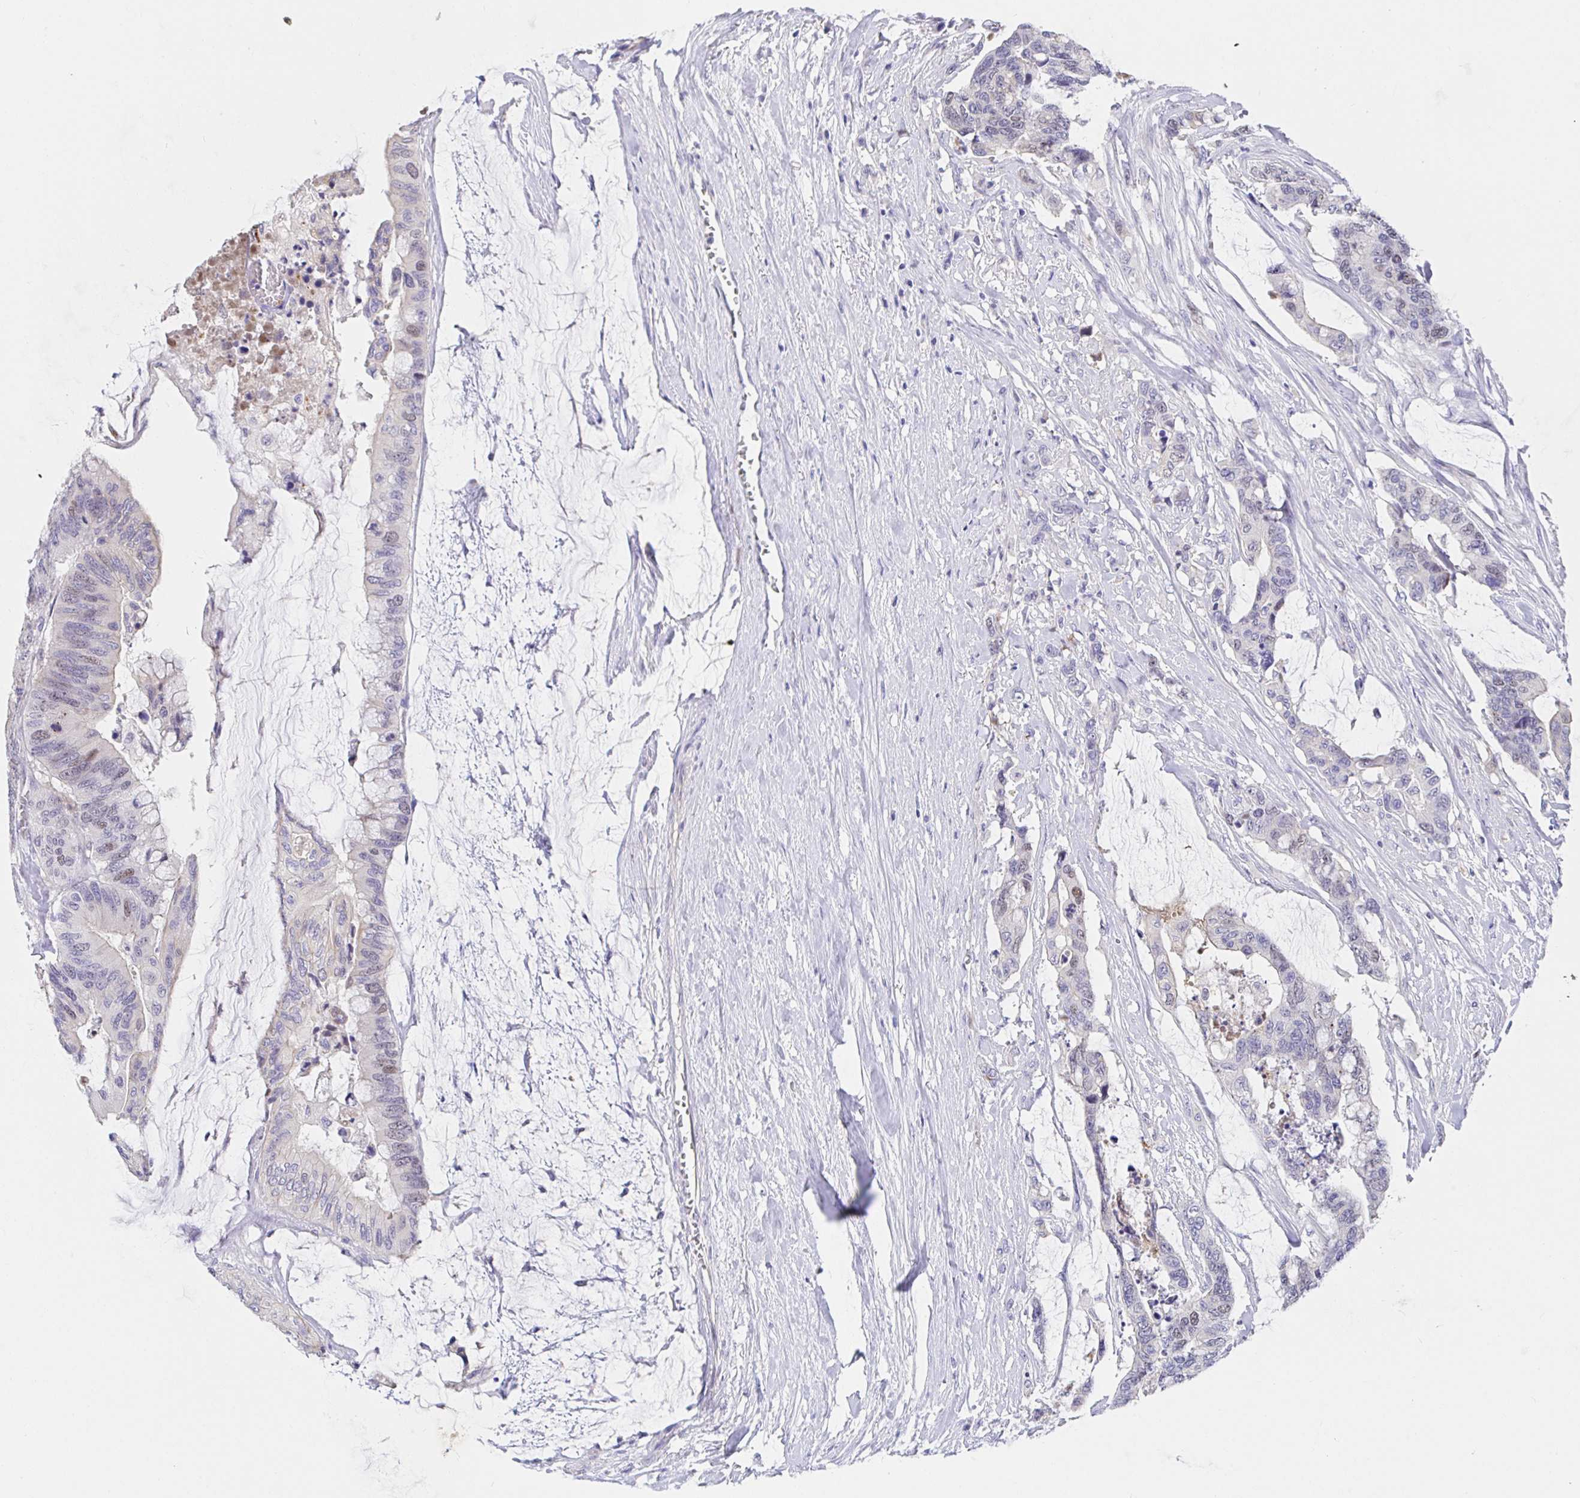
{"staining": {"intensity": "negative", "quantity": "none", "location": "none"}, "tissue": "colorectal cancer", "cell_type": "Tumor cells", "image_type": "cancer", "snomed": [{"axis": "morphology", "description": "Adenocarcinoma, NOS"}, {"axis": "topography", "description": "Rectum"}], "caption": "Adenocarcinoma (colorectal) was stained to show a protein in brown. There is no significant expression in tumor cells. Brightfield microscopy of immunohistochemistry (IHC) stained with DAB (brown) and hematoxylin (blue), captured at high magnification.", "gene": "TIMELESS", "patient": {"sex": "female", "age": 59}}